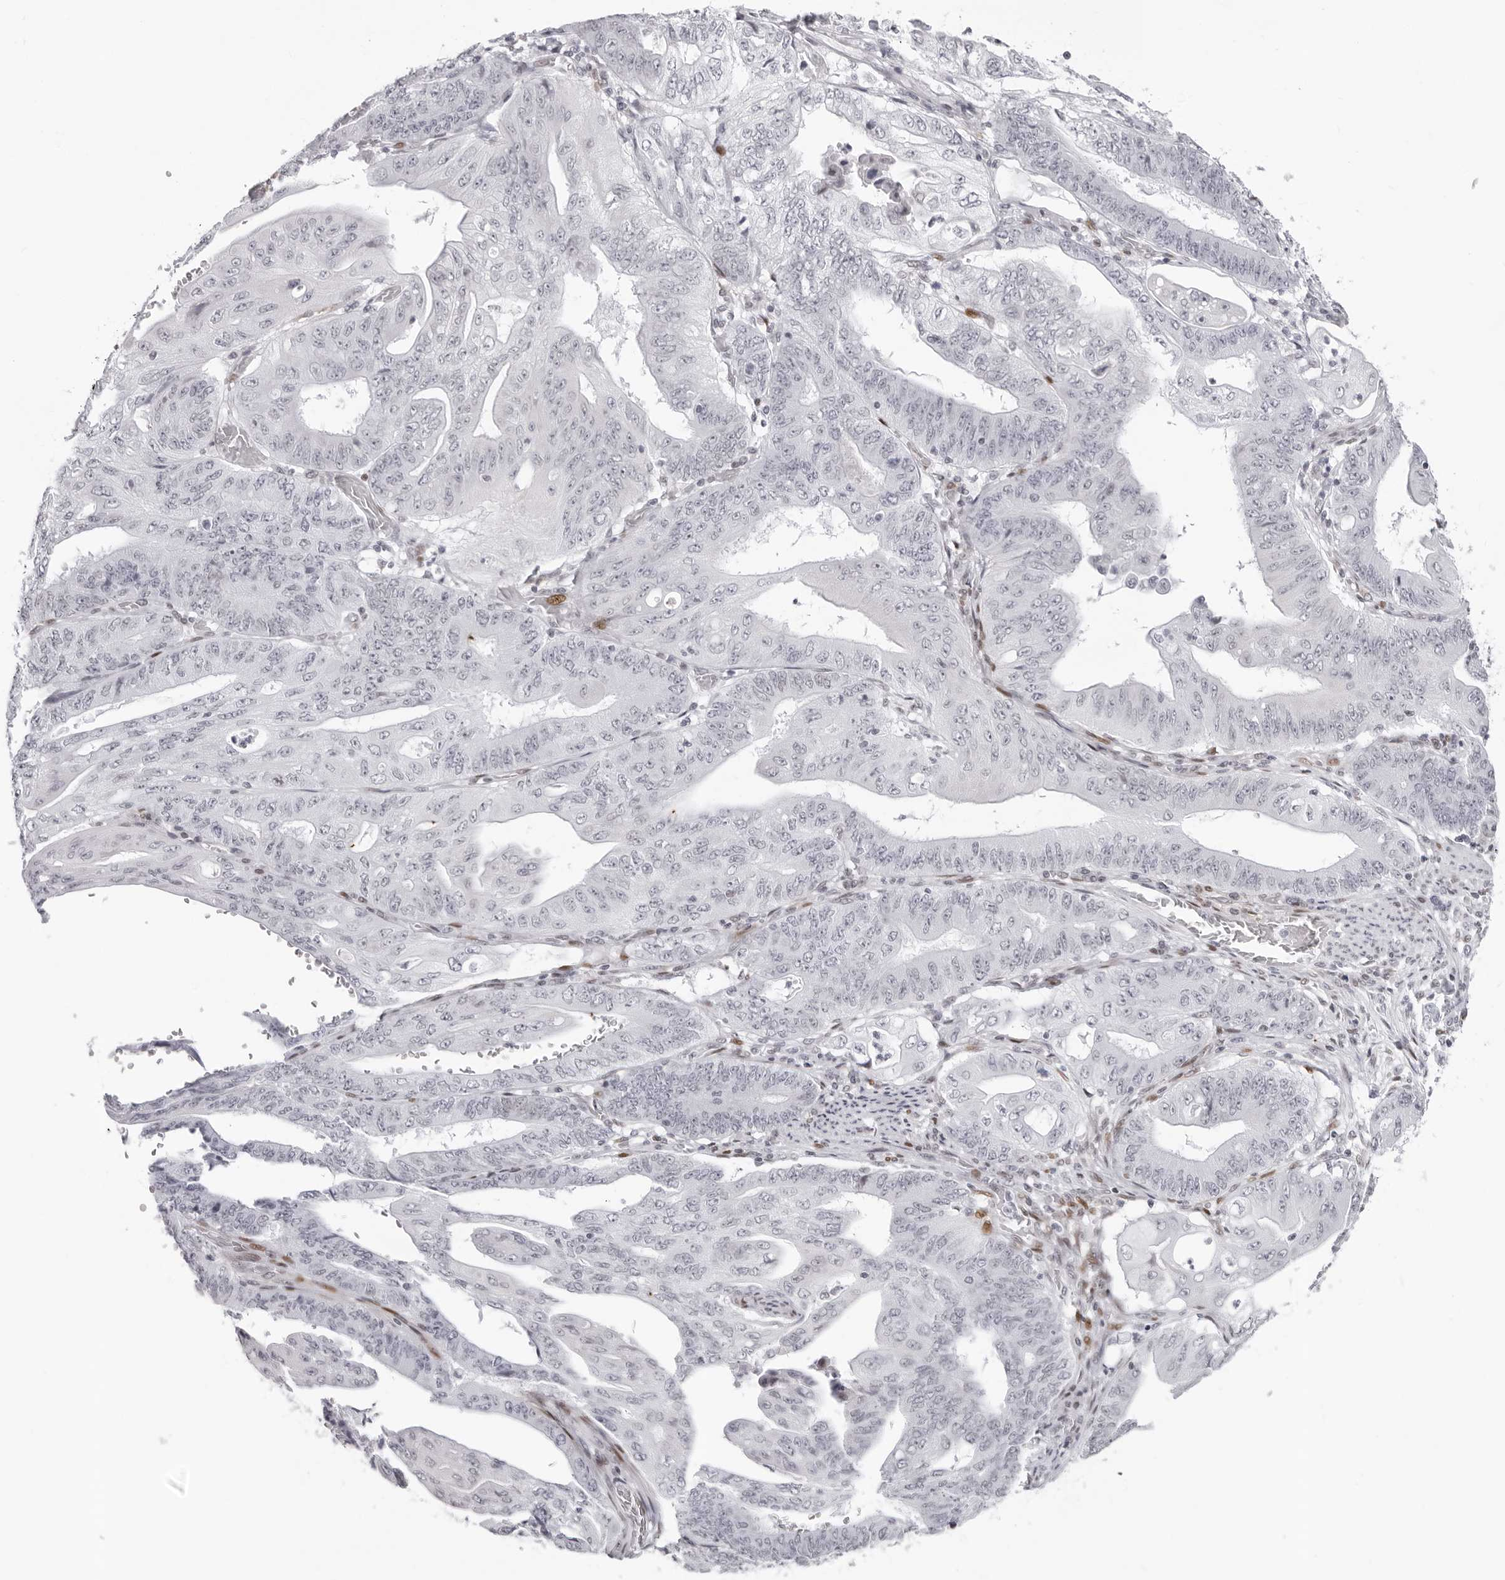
{"staining": {"intensity": "negative", "quantity": "none", "location": "none"}, "tissue": "stomach cancer", "cell_type": "Tumor cells", "image_type": "cancer", "snomed": [{"axis": "morphology", "description": "Adenocarcinoma, NOS"}, {"axis": "topography", "description": "Stomach"}], "caption": "There is no significant staining in tumor cells of stomach cancer (adenocarcinoma). (Stains: DAB (3,3'-diaminobenzidine) IHC with hematoxylin counter stain, Microscopy: brightfield microscopy at high magnification).", "gene": "NTPCR", "patient": {"sex": "female", "age": 73}}